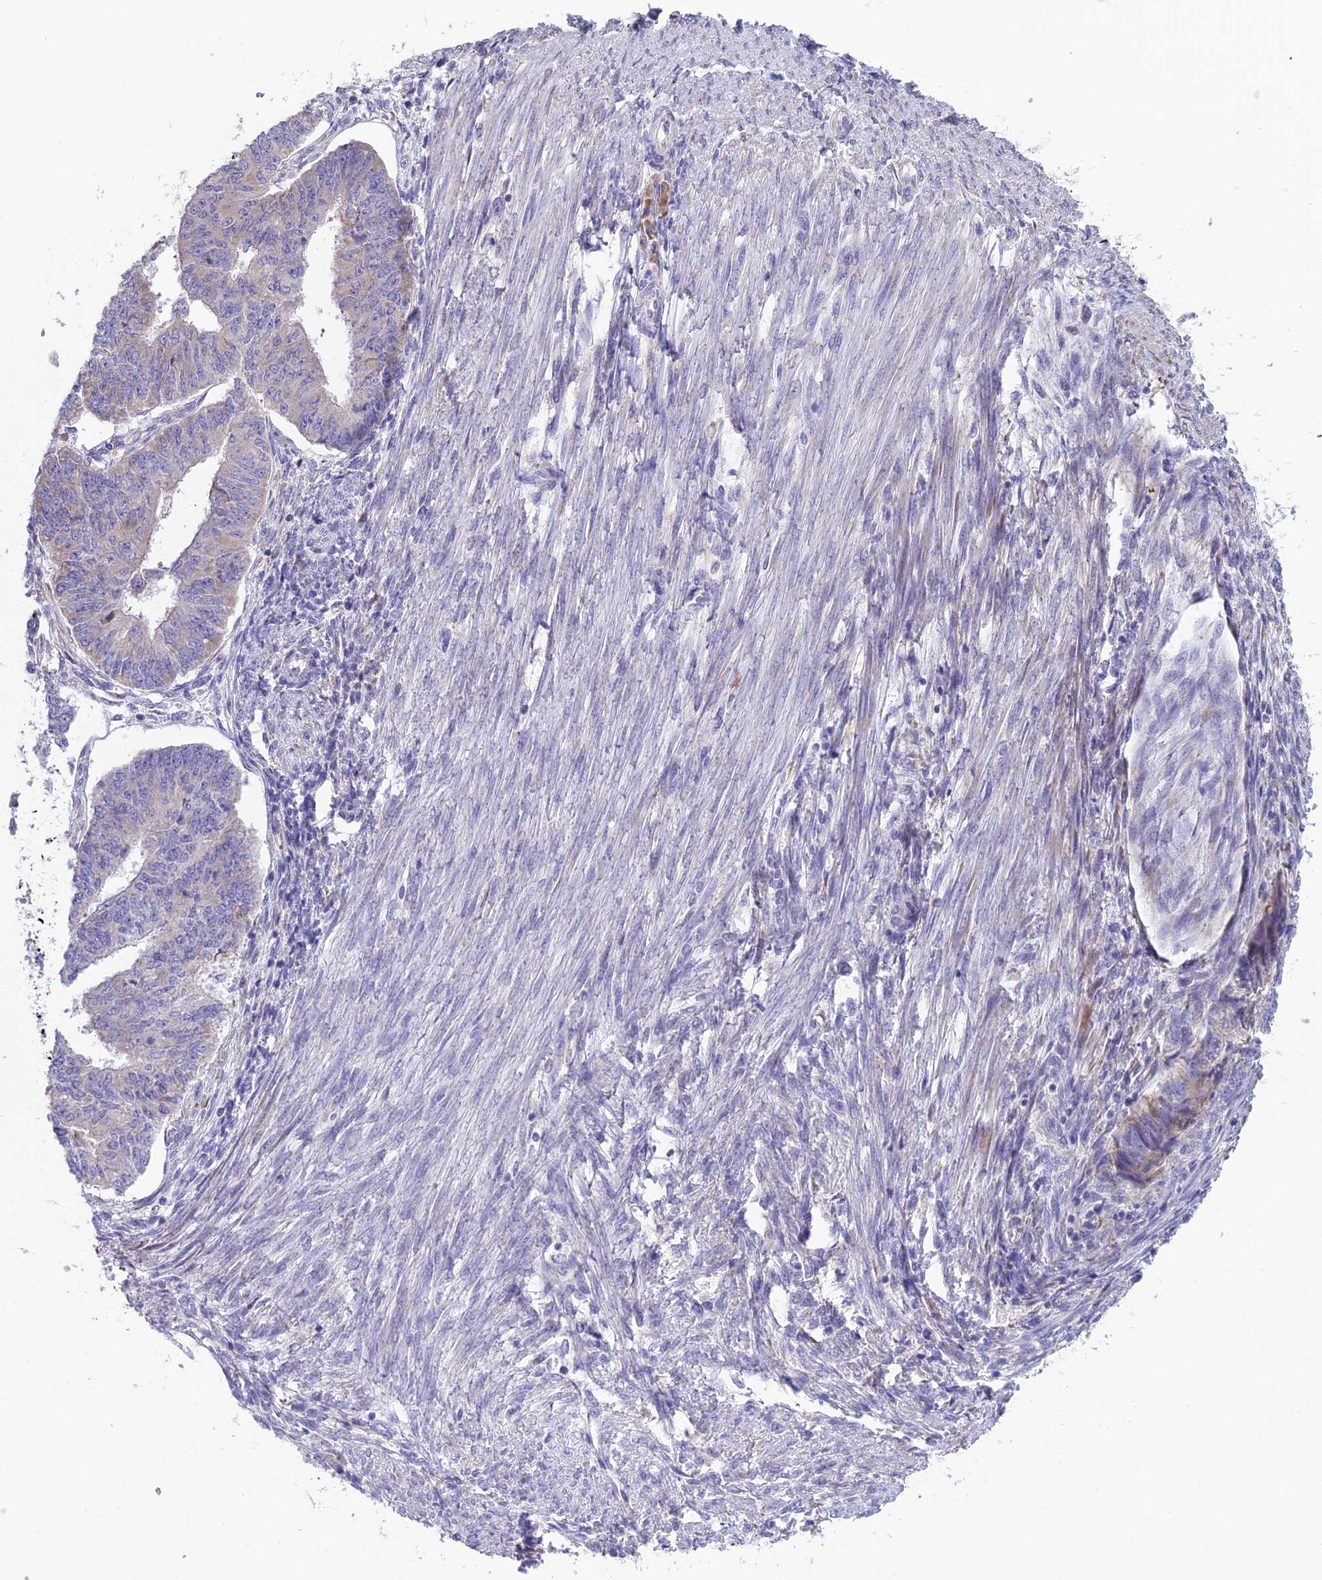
{"staining": {"intensity": "weak", "quantity": "<25%", "location": "cytoplasmic/membranous"}, "tissue": "endometrial cancer", "cell_type": "Tumor cells", "image_type": "cancer", "snomed": [{"axis": "morphology", "description": "Adenocarcinoma, NOS"}, {"axis": "topography", "description": "Endometrium"}], "caption": "Tumor cells are negative for protein expression in human endometrial cancer (adenocarcinoma).", "gene": "RPS26", "patient": {"sex": "female", "age": 32}}